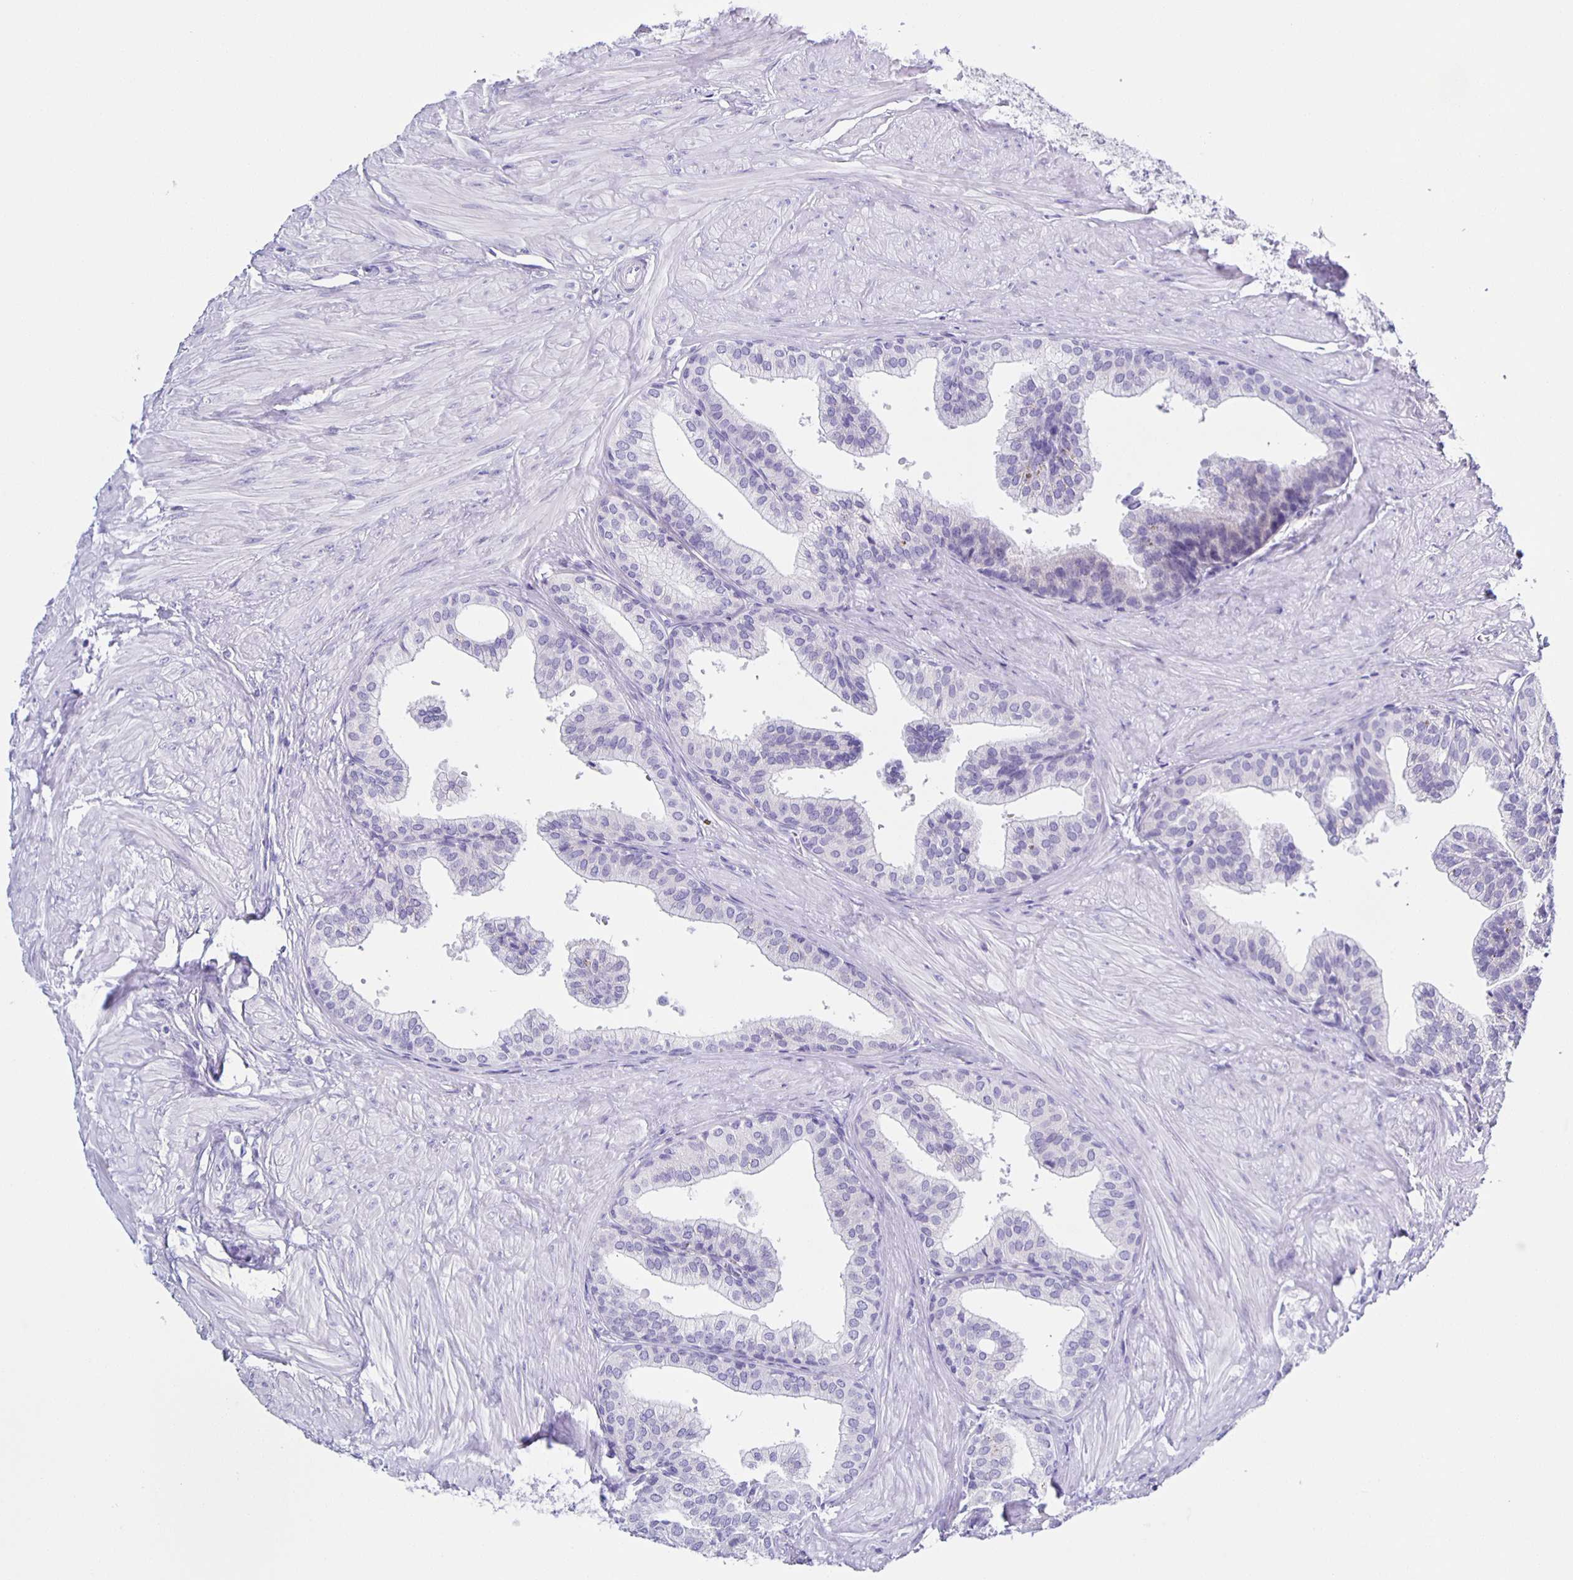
{"staining": {"intensity": "negative", "quantity": "none", "location": "none"}, "tissue": "prostate", "cell_type": "Glandular cells", "image_type": "normal", "snomed": [{"axis": "morphology", "description": "Normal tissue, NOS"}, {"axis": "topography", "description": "Prostate"}, {"axis": "topography", "description": "Peripheral nerve tissue"}], "caption": "An immunohistochemistry (IHC) photomicrograph of normal prostate is shown. There is no staining in glandular cells of prostate. Brightfield microscopy of IHC stained with DAB (brown) and hematoxylin (blue), captured at high magnification.", "gene": "AQP6", "patient": {"sex": "male", "age": 55}}